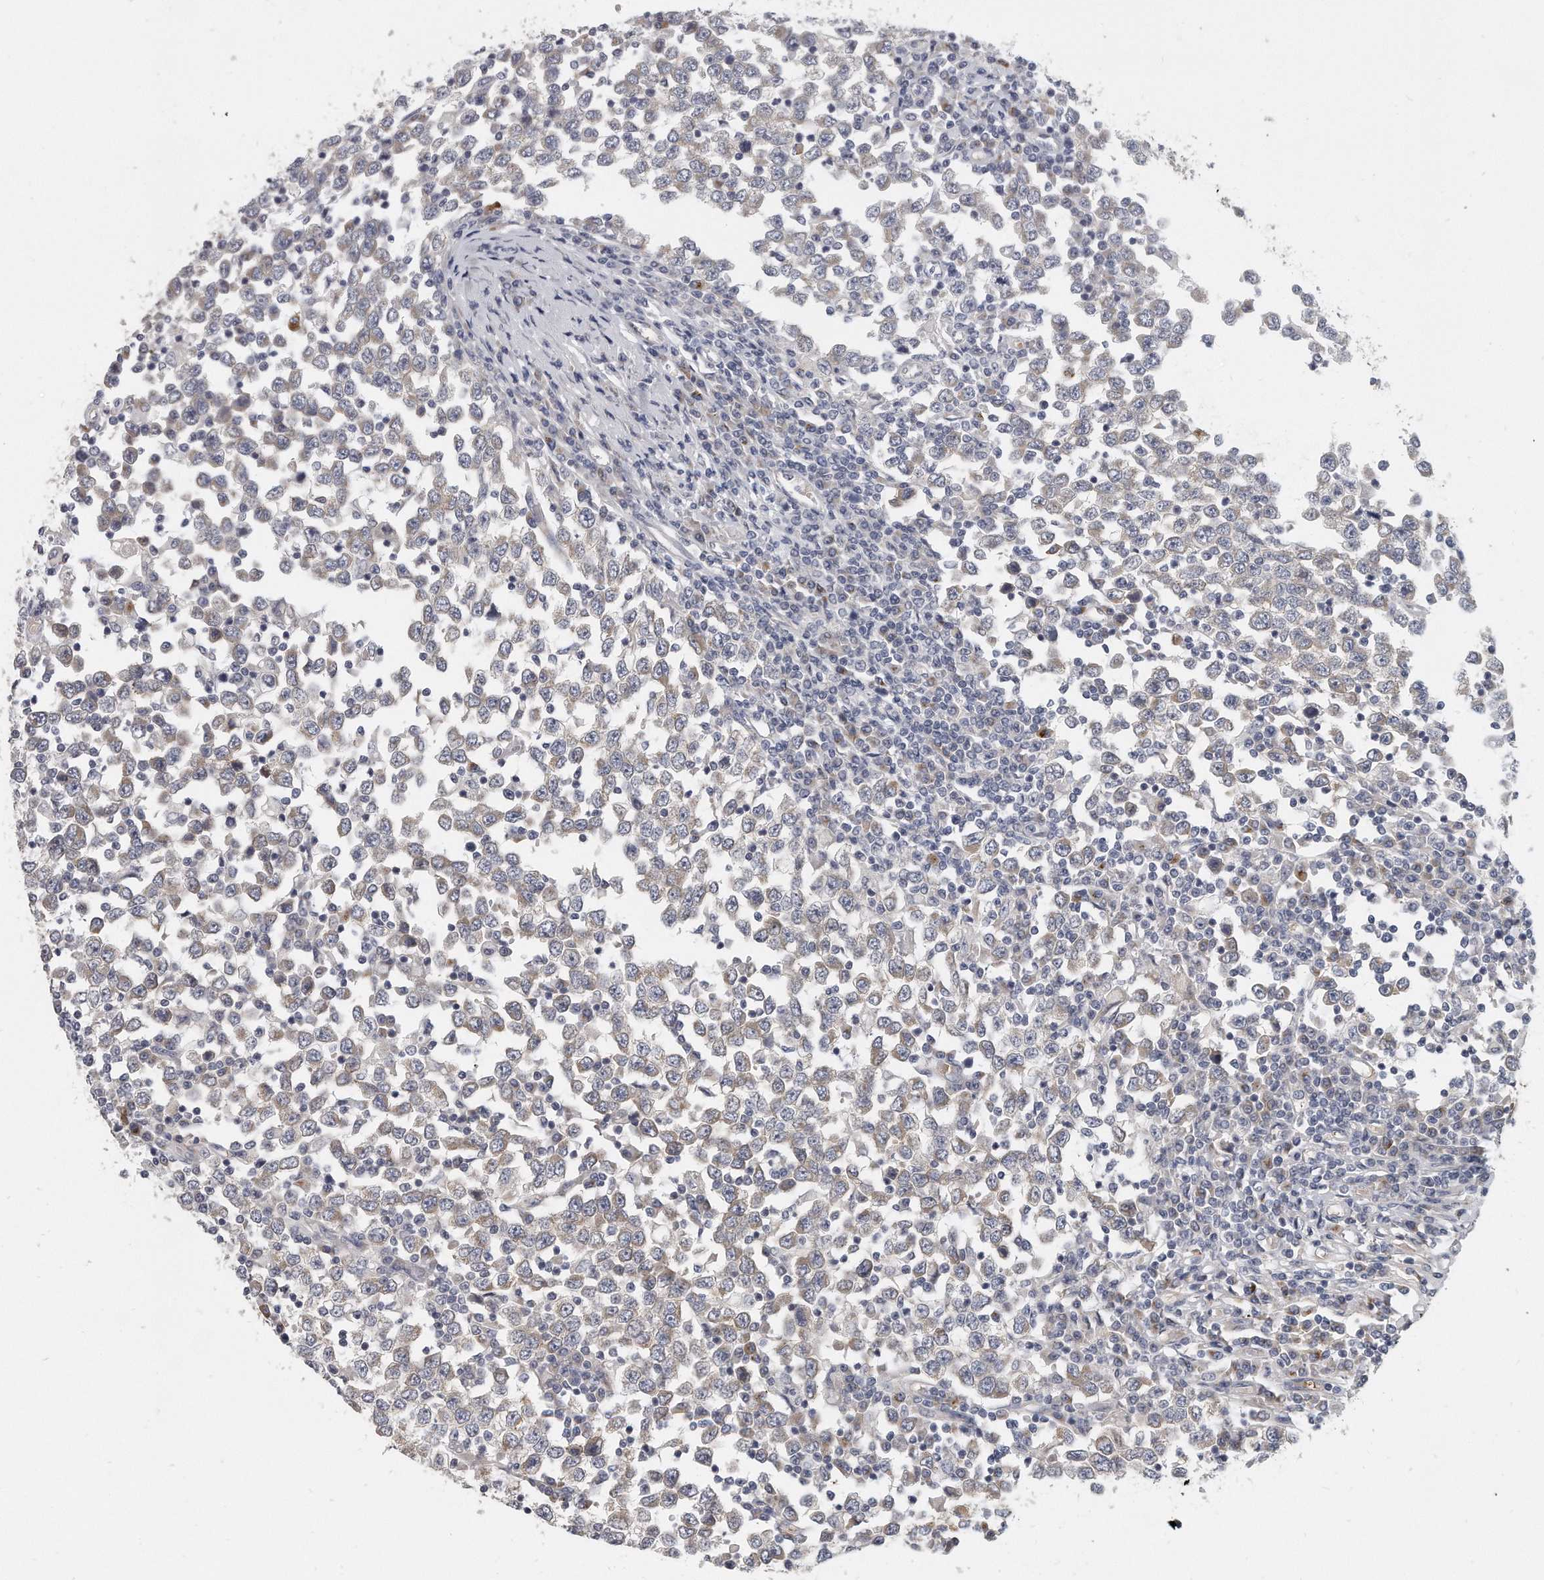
{"staining": {"intensity": "negative", "quantity": "none", "location": "none"}, "tissue": "testis cancer", "cell_type": "Tumor cells", "image_type": "cancer", "snomed": [{"axis": "morphology", "description": "Seminoma, NOS"}, {"axis": "topography", "description": "Testis"}], "caption": "Human testis seminoma stained for a protein using immunohistochemistry (IHC) exhibits no expression in tumor cells.", "gene": "PLEKHA6", "patient": {"sex": "male", "age": 65}}